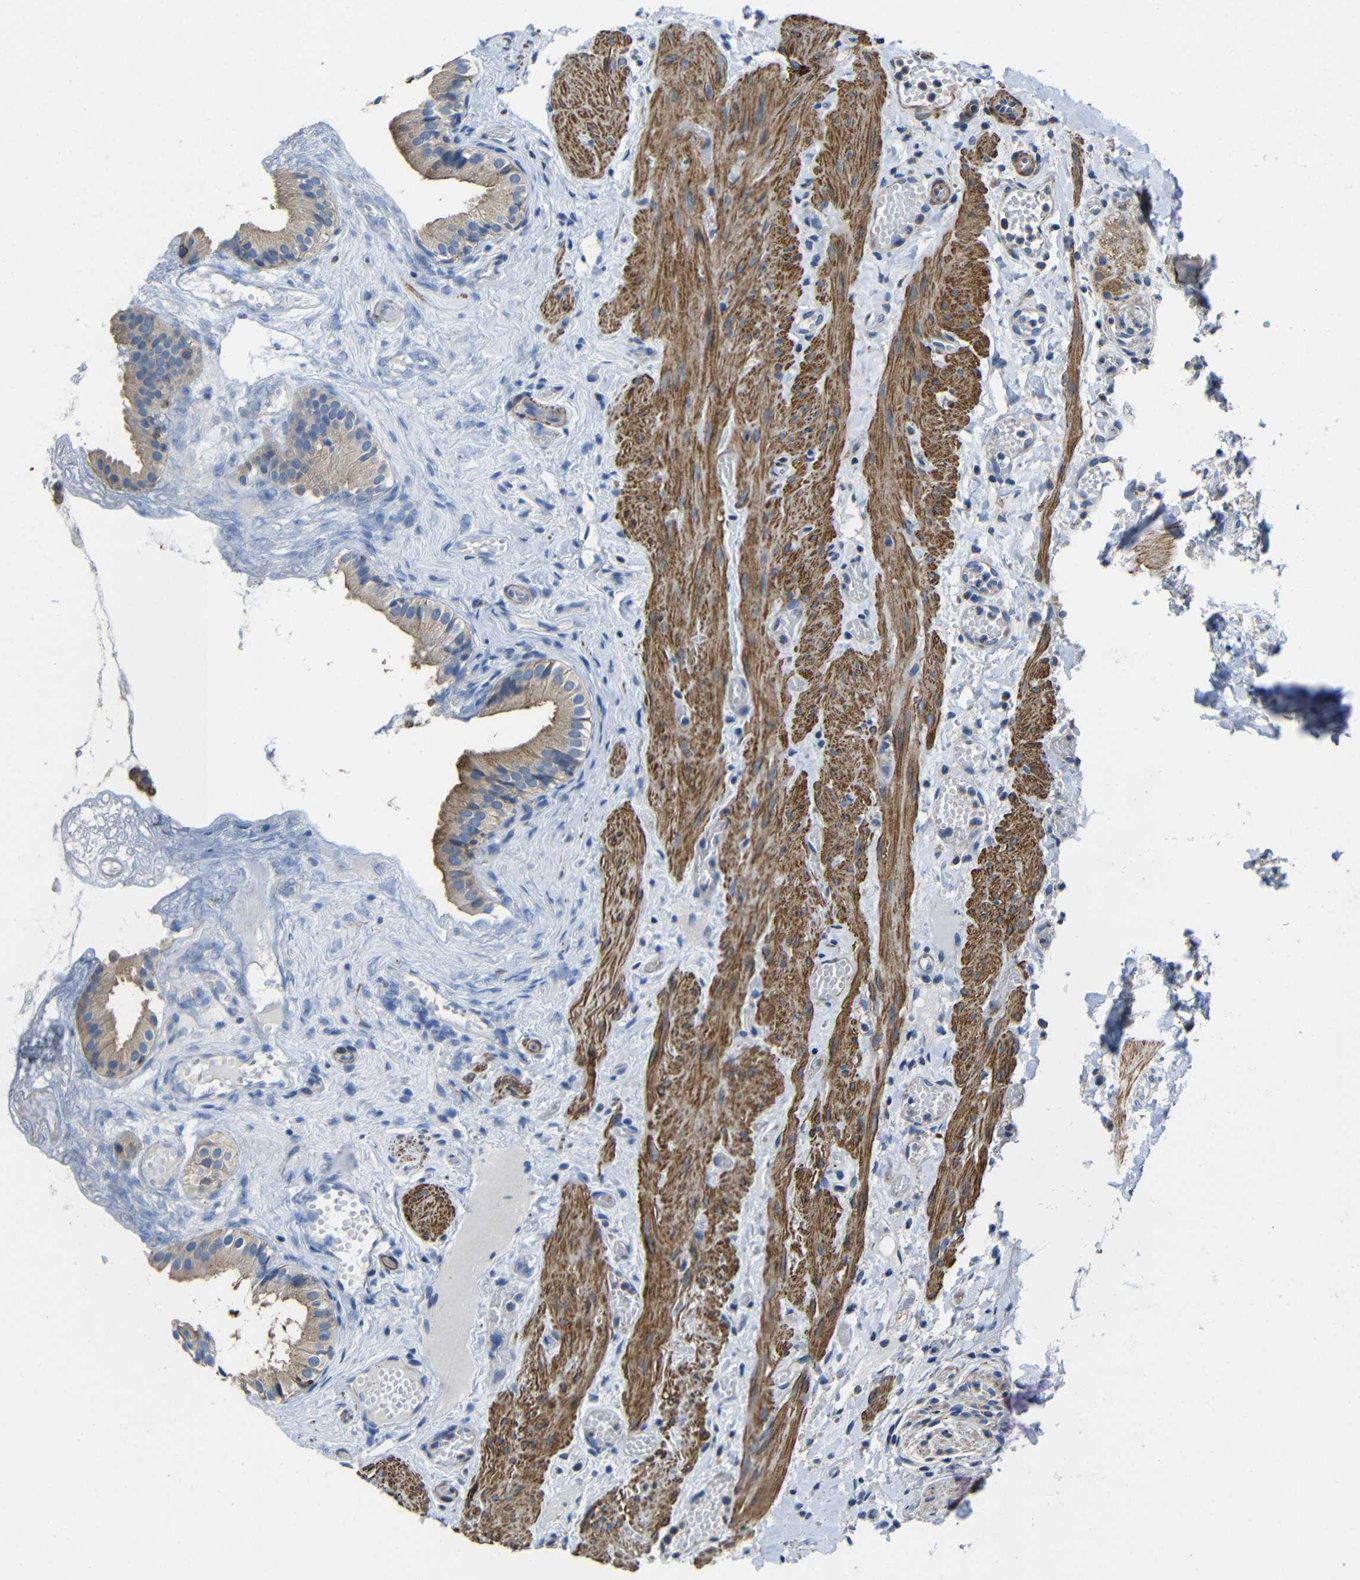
{"staining": {"intensity": "moderate", "quantity": ">75%", "location": "cytoplasmic/membranous"}, "tissue": "gallbladder", "cell_type": "Glandular cells", "image_type": "normal", "snomed": [{"axis": "morphology", "description": "Normal tissue, NOS"}, {"axis": "topography", "description": "Gallbladder"}], "caption": "Immunohistochemistry photomicrograph of normal human gallbladder stained for a protein (brown), which shows medium levels of moderate cytoplasmic/membranous expression in about >75% of glandular cells.", "gene": "GDI1", "patient": {"sex": "female", "age": 26}}